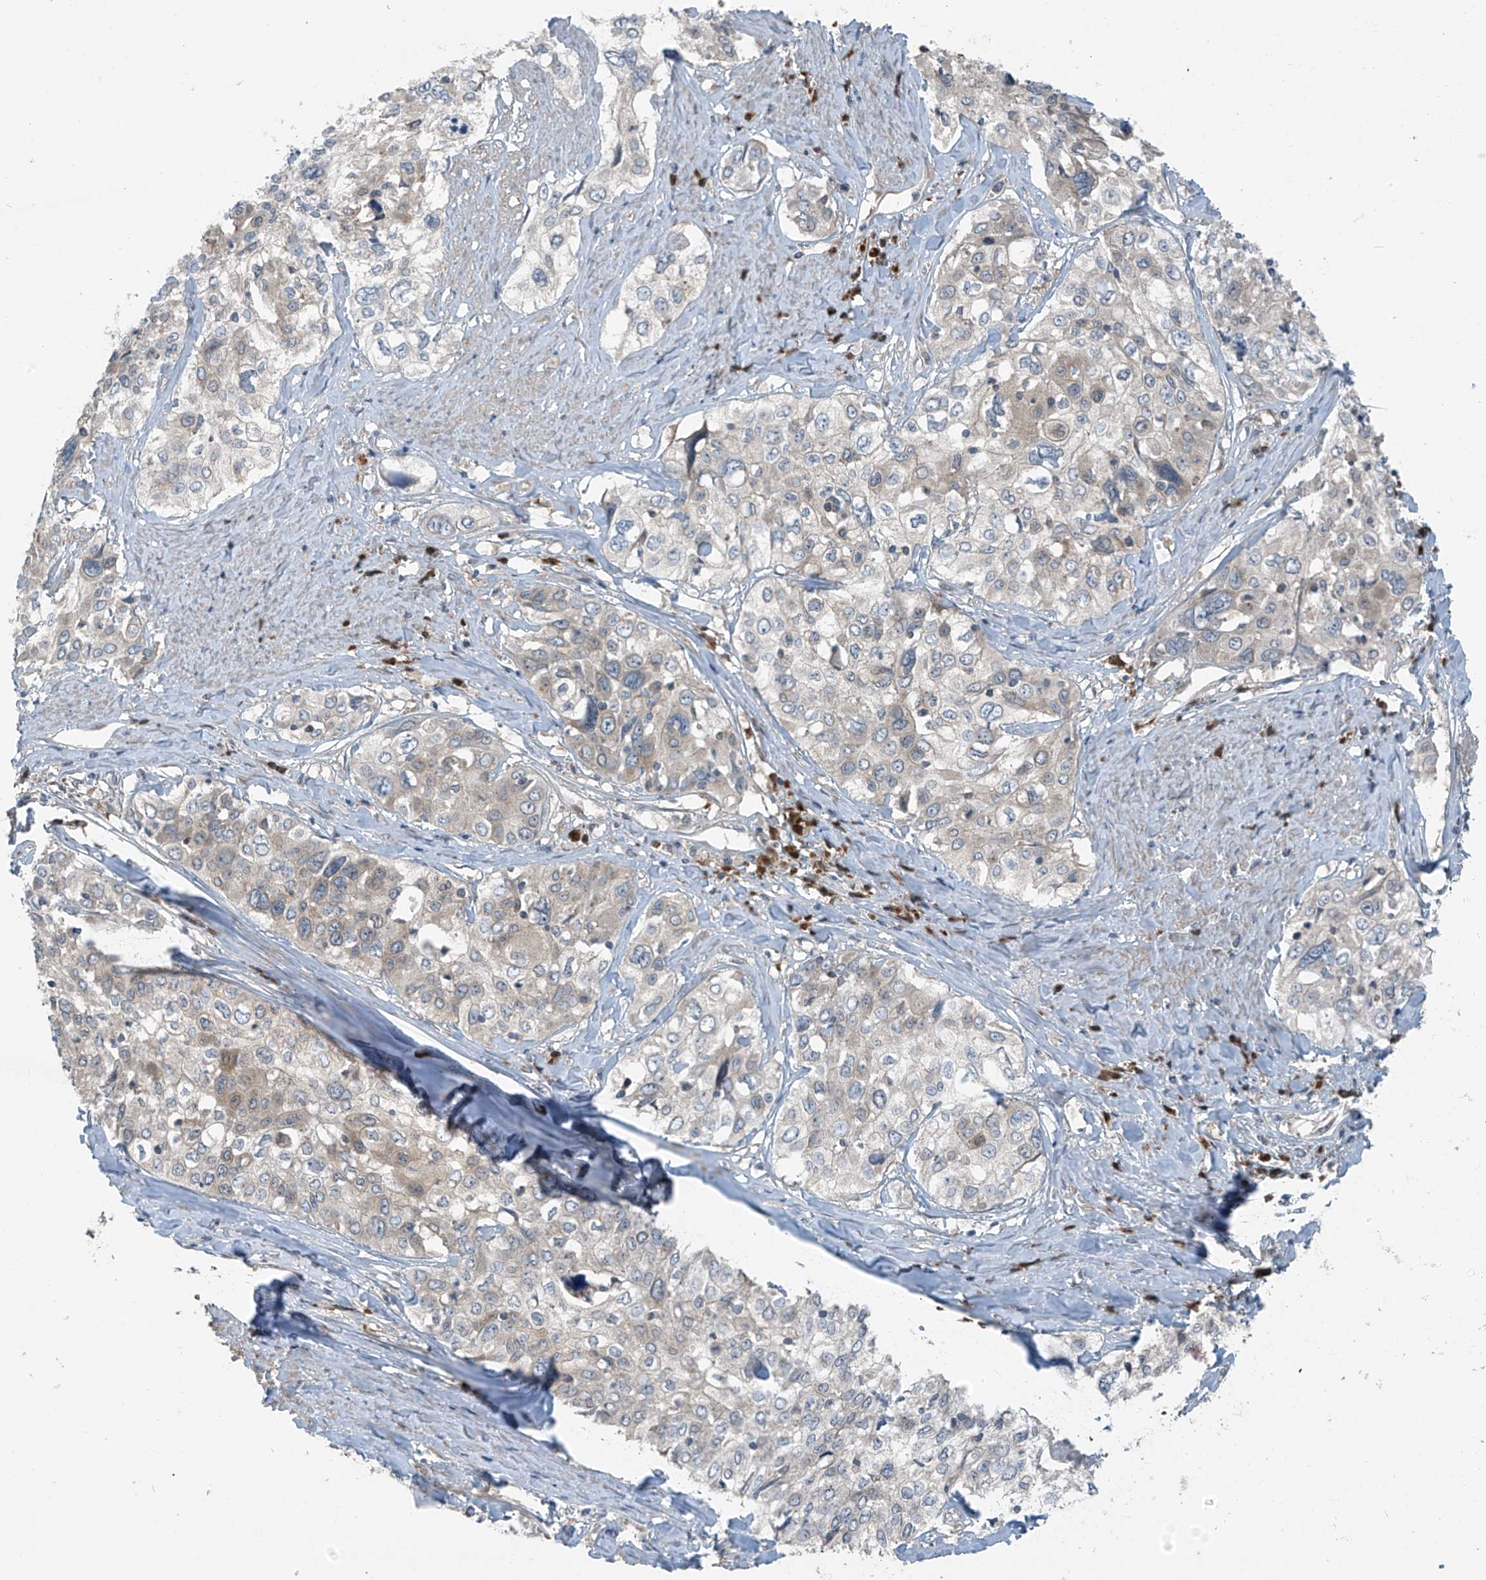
{"staining": {"intensity": "negative", "quantity": "none", "location": "none"}, "tissue": "cervical cancer", "cell_type": "Tumor cells", "image_type": "cancer", "snomed": [{"axis": "morphology", "description": "Squamous cell carcinoma, NOS"}, {"axis": "topography", "description": "Cervix"}], "caption": "The immunohistochemistry (IHC) photomicrograph has no significant positivity in tumor cells of cervical cancer (squamous cell carcinoma) tissue.", "gene": "SLC12A6", "patient": {"sex": "female", "age": 31}}